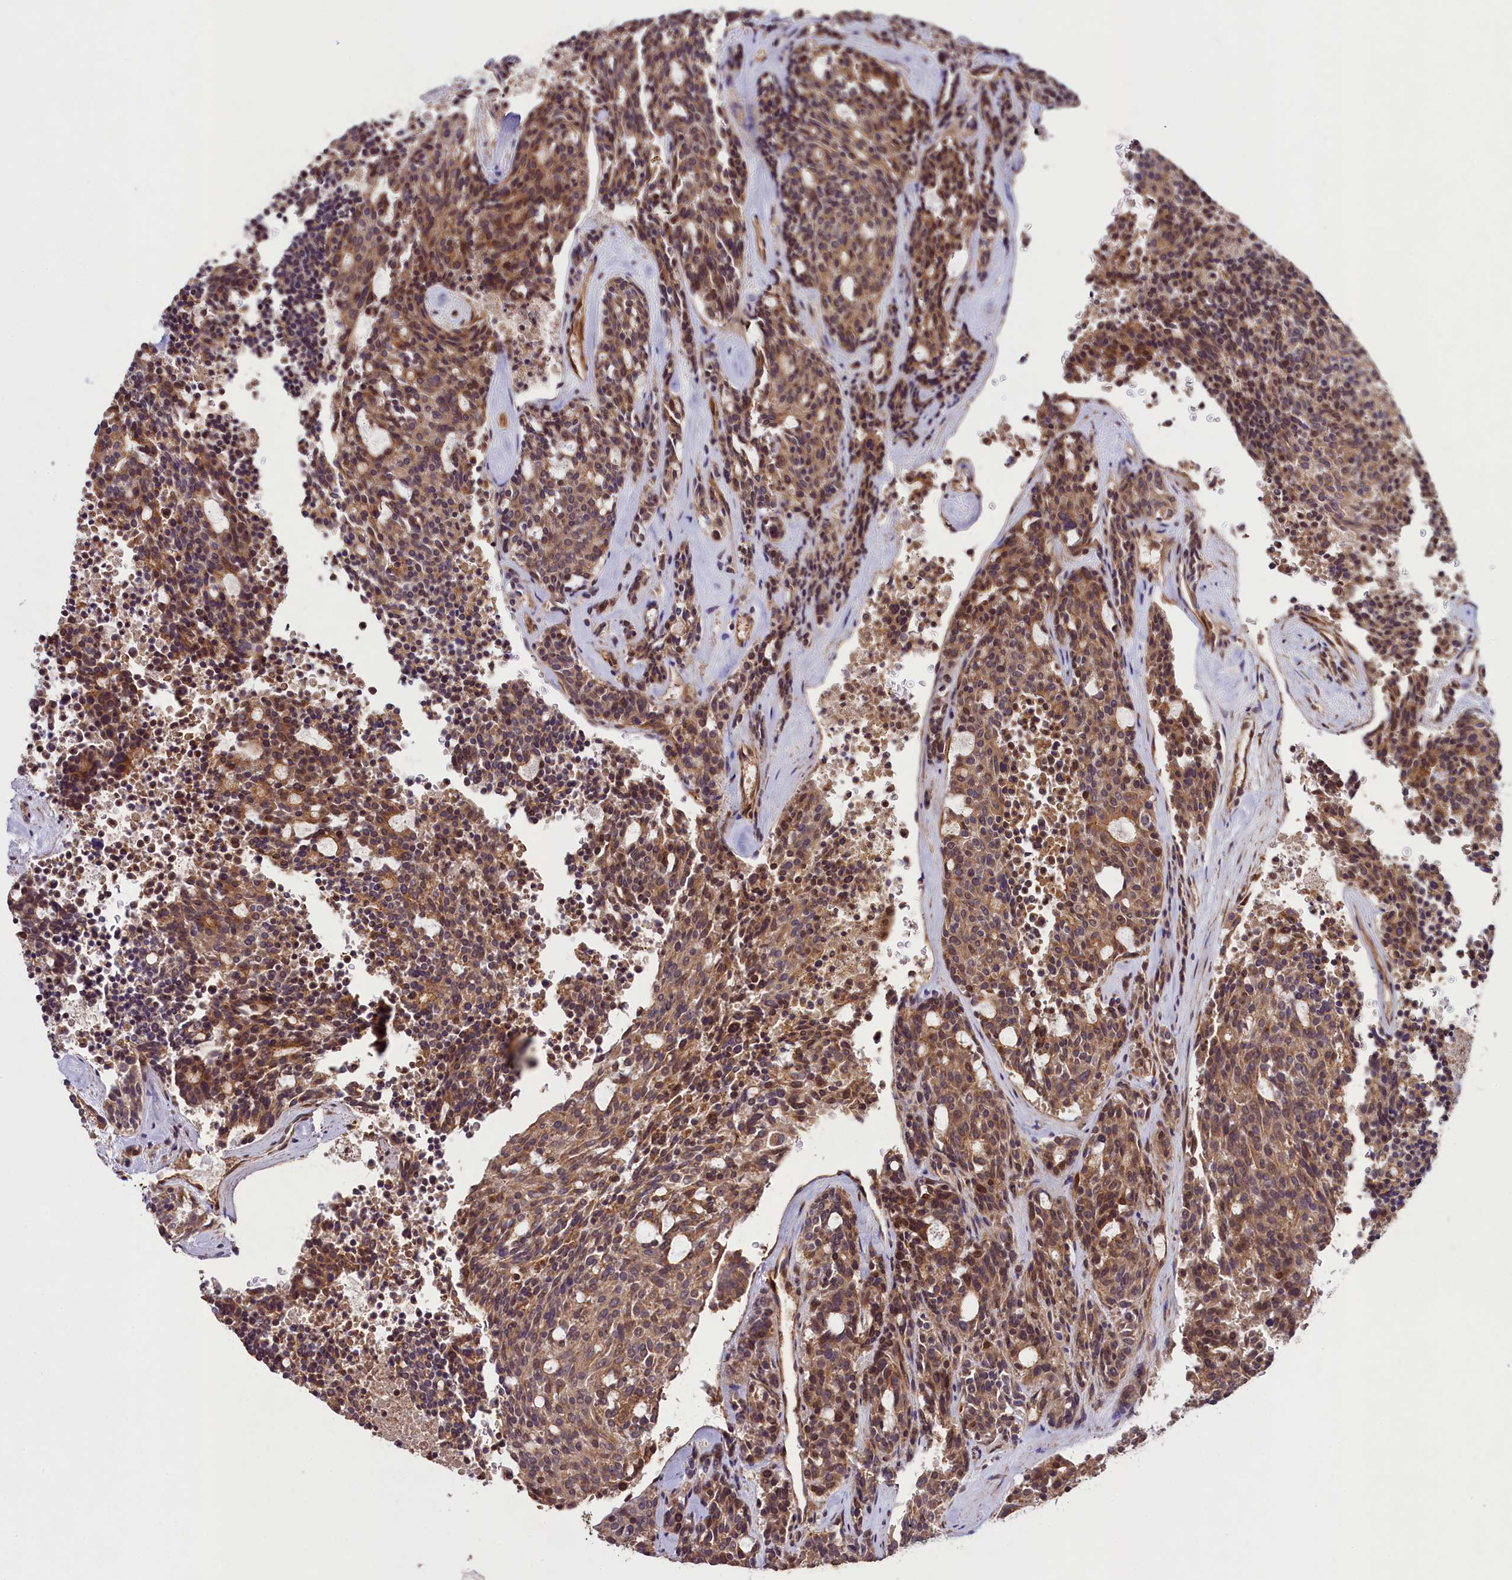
{"staining": {"intensity": "moderate", "quantity": ">75%", "location": "cytoplasmic/membranous,nuclear"}, "tissue": "carcinoid", "cell_type": "Tumor cells", "image_type": "cancer", "snomed": [{"axis": "morphology", "description": "Carcinoid, malignant, NOS"}, {"axis": "topography", "description": "Pancreas"}], "caption": "Protein expression by immunohistochemistry (IHC) shows moderate cytoplasmic/membranous and nuclear staining in about >75% of tumor cells in carcinoid.", "gene": "CCDC102A", "patient": {"sex": "female", "age": 54}}